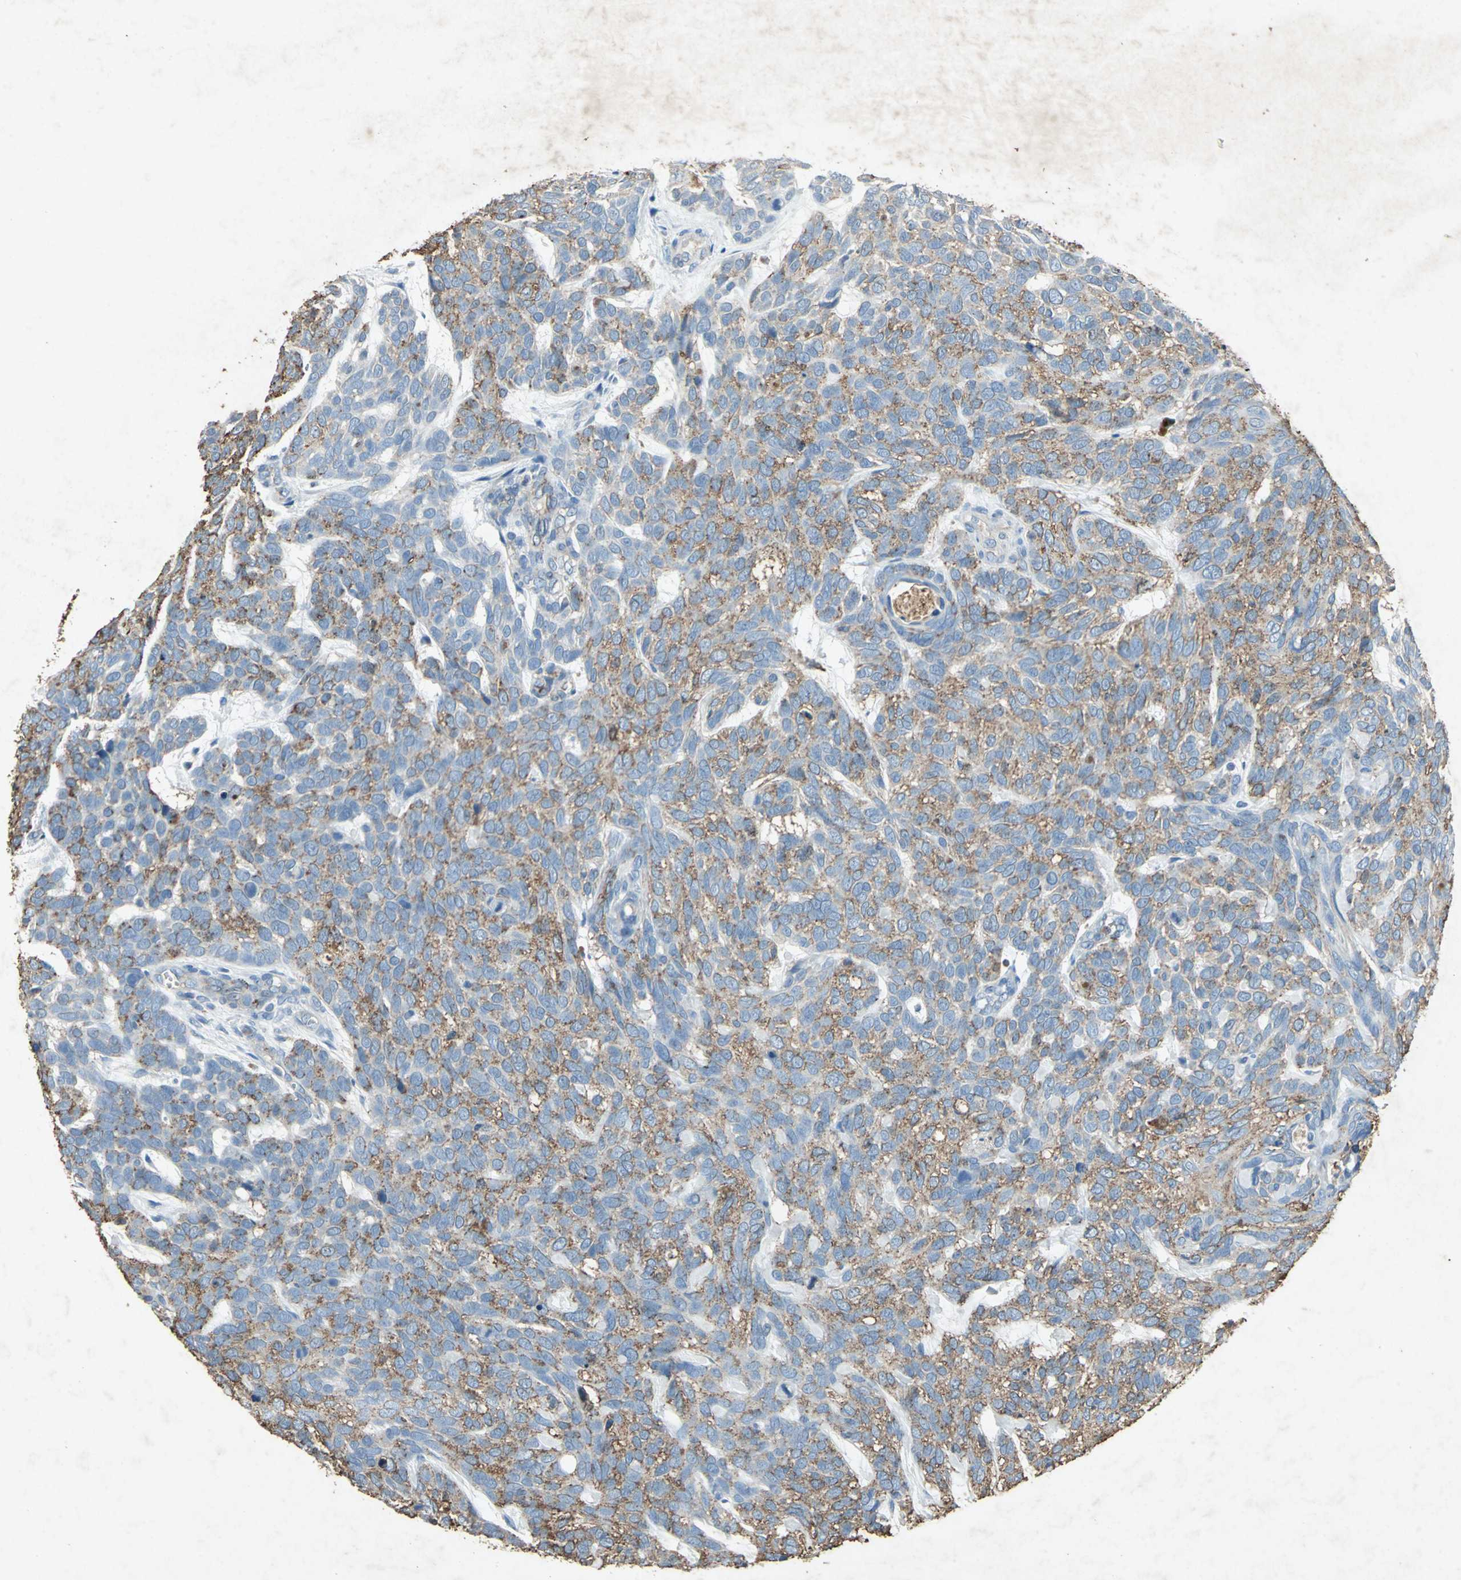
{"staining": {"intensity": "moderate", "quantity": "25%-75%", "location": "cytoplasmic/membranous"}, "tissue": "skin cancer", "cell_type": "Tumor cells", "image_type": "cancer", "snomed": [{"axis": "morphology", "description": "Basal cell carcinoma"}, {"axis": "topography", "description": "Skin"}], "caption": "High-magnification brightfield microscopy of basal cell carcinoma (skin) stained with DAB (brown) and counterstained with hematoxylin (blue). tumor cells exhibit moderate cytoplasmic/membranous positivity is seen in about25%-75% of cells.", "gene": "CCR6", "patient": {"sex": "male", "age": 87}}